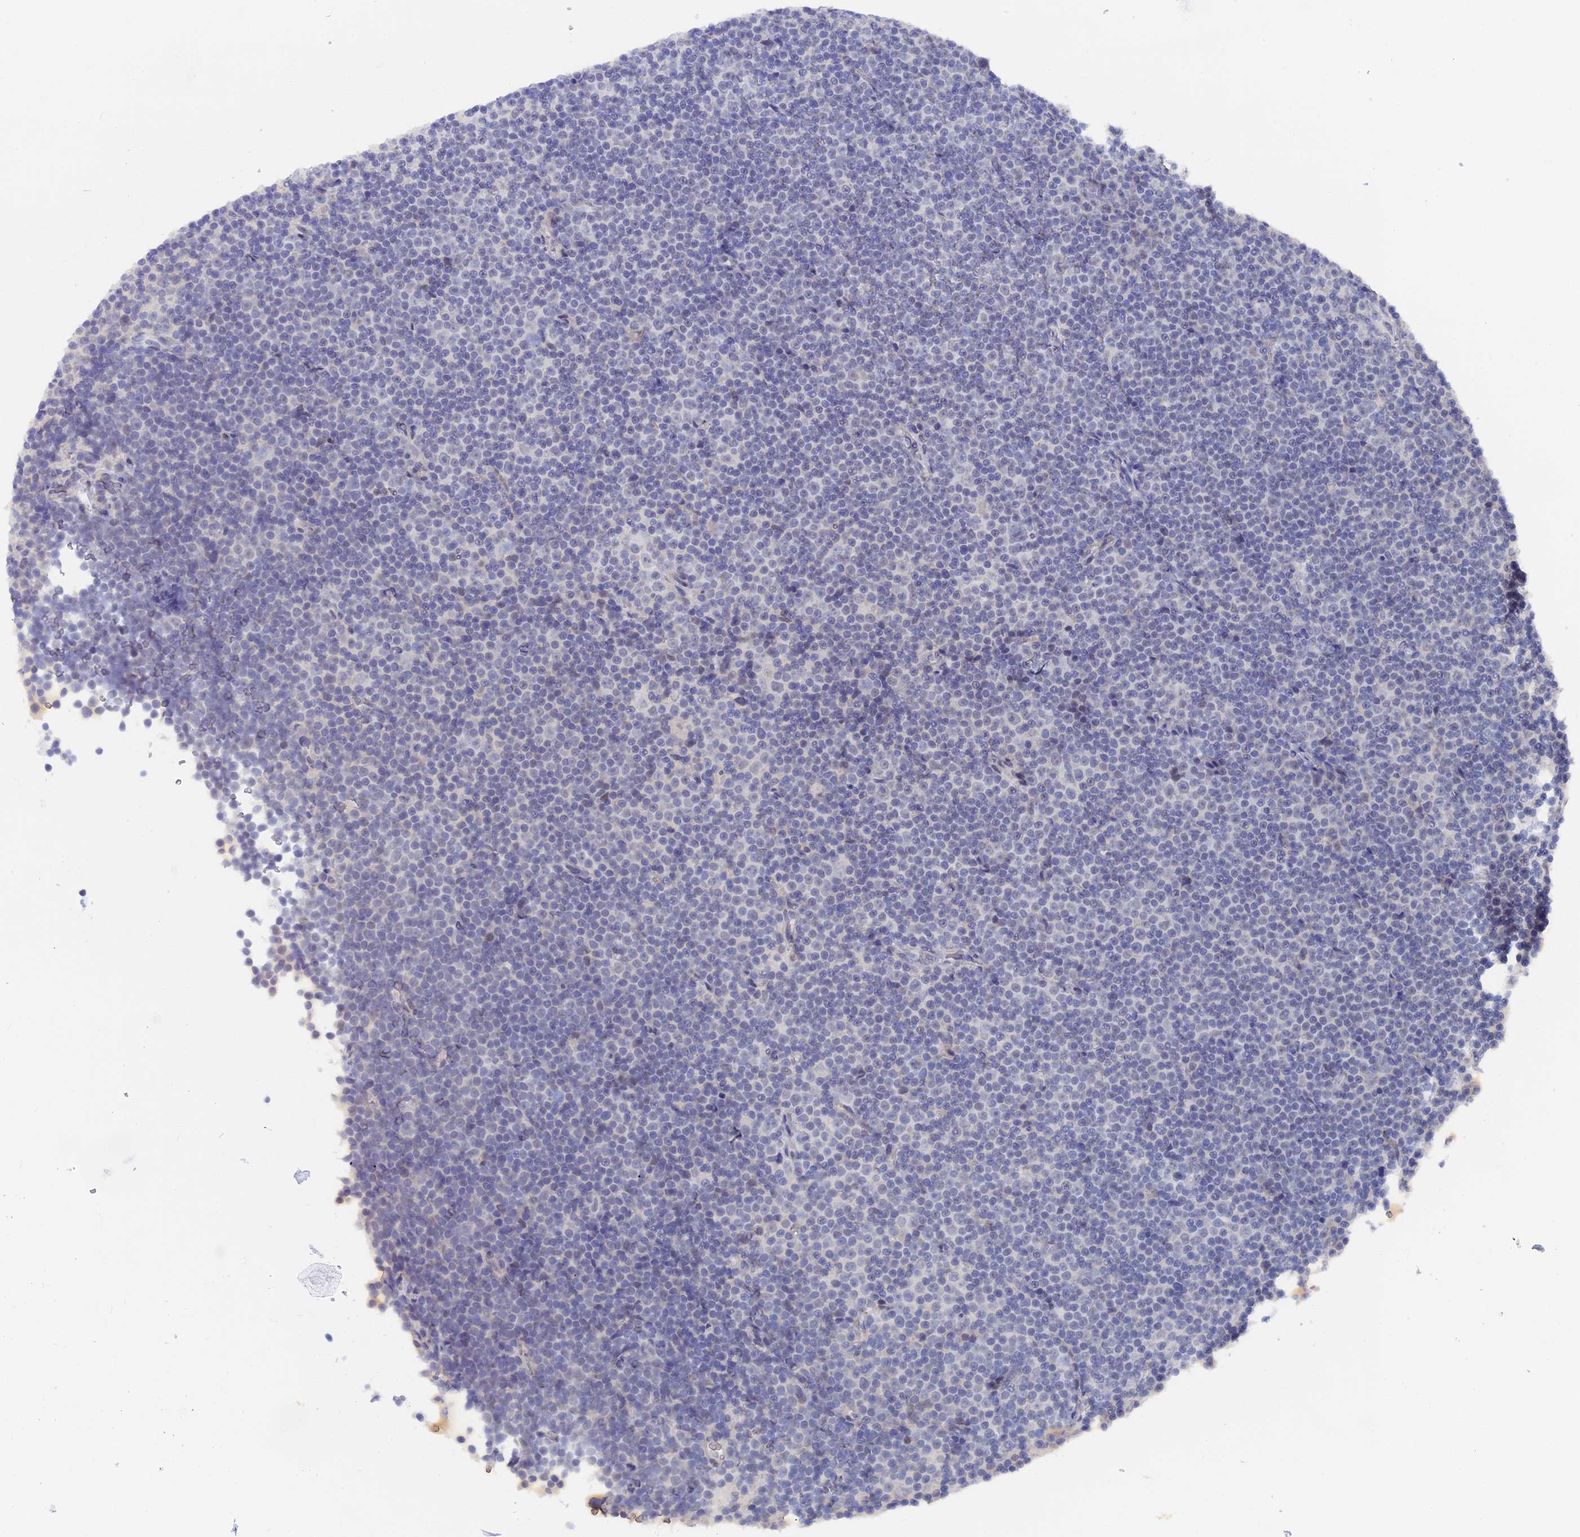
{"staining": {"intensity": "negative", "quantity": "none", "location": "none"}, "tissue": "lymphoma", "cell_type": "Tumor cells", "image_type": "cancer", "snomed": [{"axis": "morphology", "description": "Malignant lymphoma, non-Hodgkin's type, Low grade"}, {"axis": "topography", "description": "Lymph node"}], "caption": "Tumor cells show no significant protein expression in malignant lymphoma, non-Hodgkin's type (low-grade). Brightfield microscopy of immunohistochemistry (IHC) stained with DAB (3,3'-diaminobenzidine) (brown) and hematoxylin (blue), captured at high magnification.", "gene": "DACT3", "patient": {"sex": "female", "age": 67}}